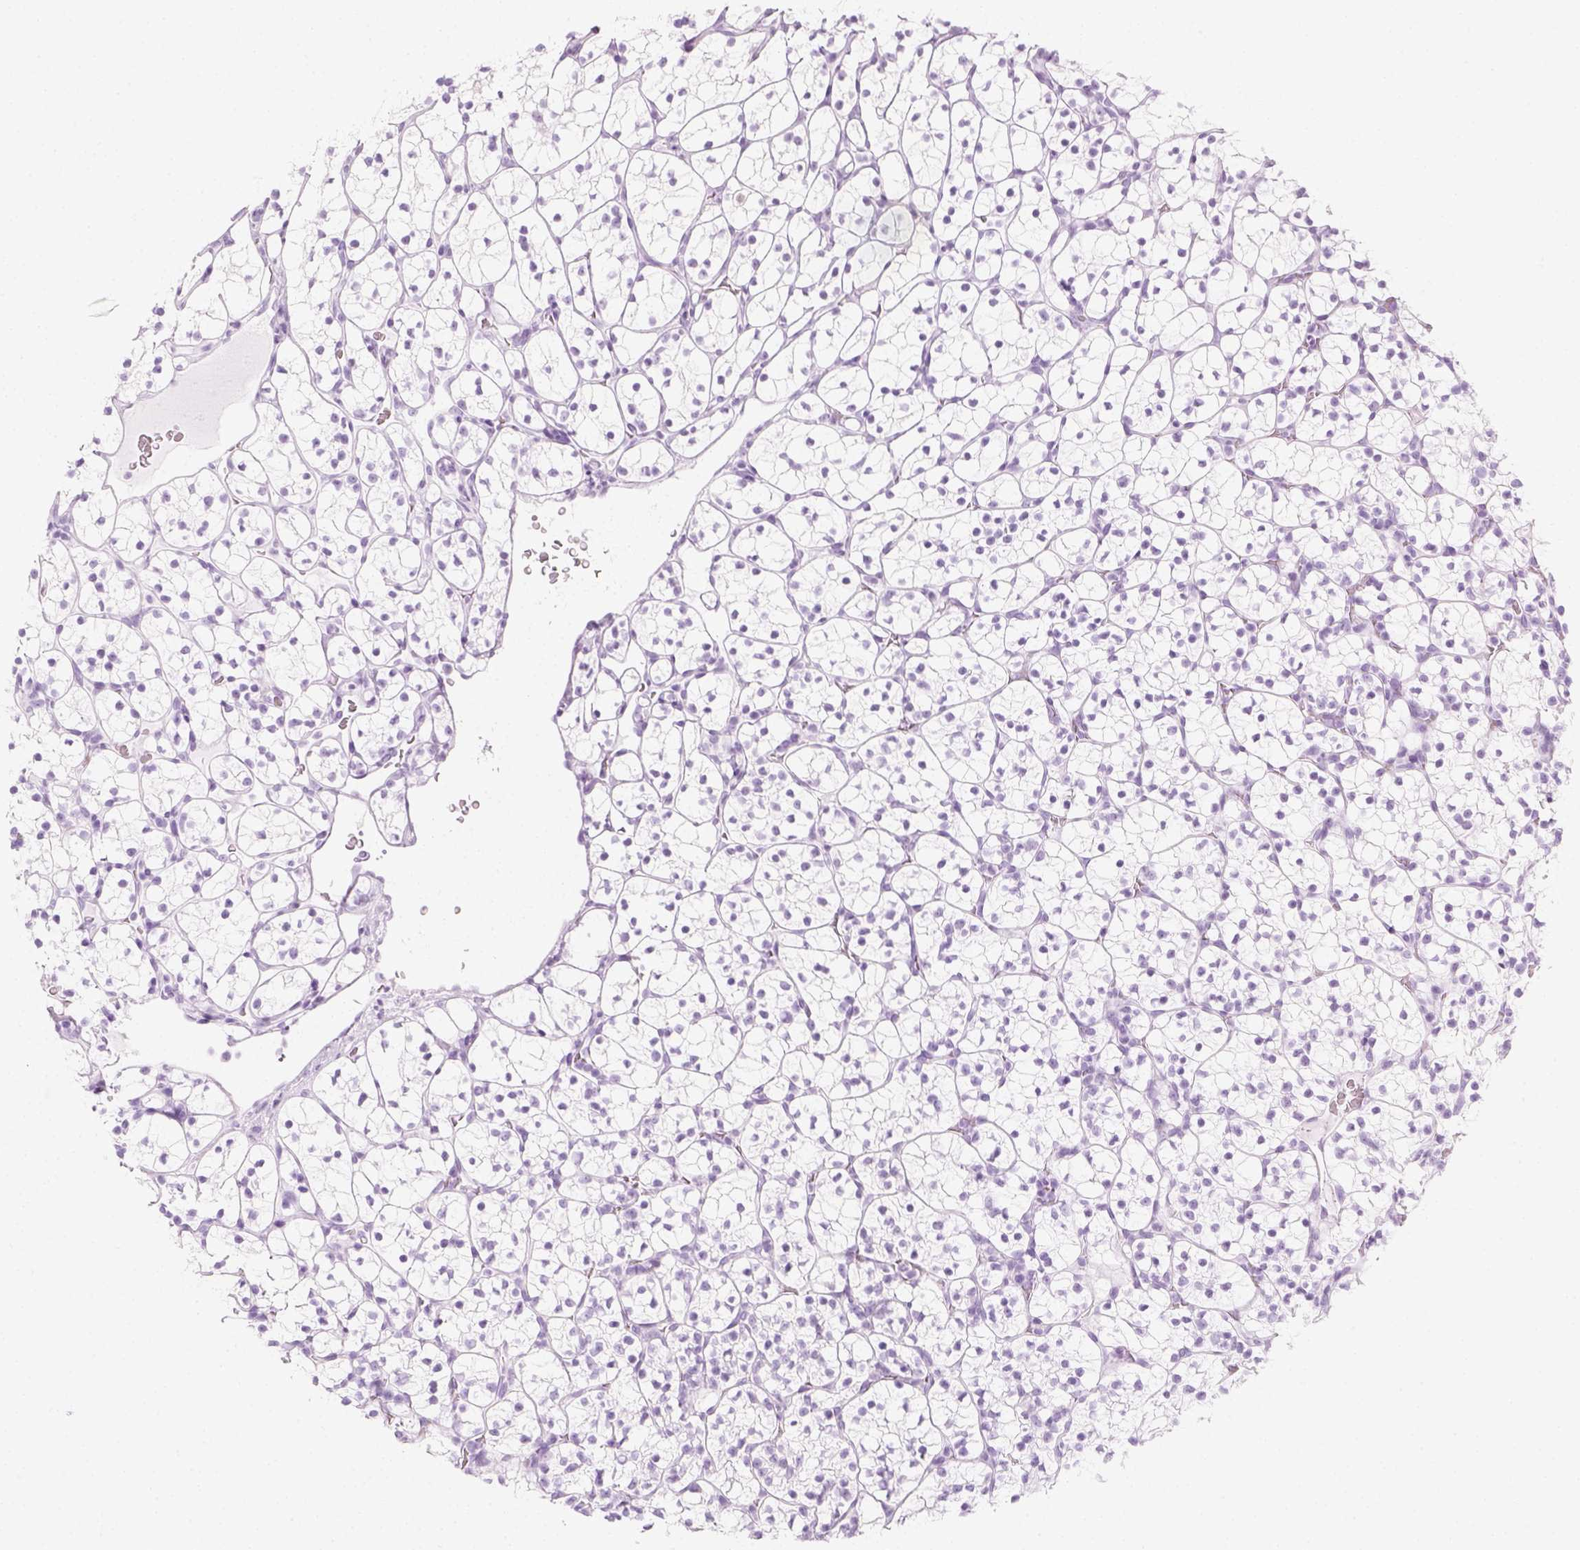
{"staining": {"intensity": "negative", "quantity": "none", "location": "none"}, "tissue": "renal cancer", "cell_type": "Tumor cells", "image_type": "cancer", "snomed": [{"axis": "morphology", "description": "Adenocarcinoma, NOS"}, {"axis": "topography", "description": "Kidney"}], "caption": "An IHC image of renal adenocarcinoma is shown. There is no staining in tumor cells of renal adenocarcinoma. (Immunohistochemistry (ihc), brightfield microscopy, high magnification).", "gene": "LCA5", "patient": {"sex": "female", "age": 89}}